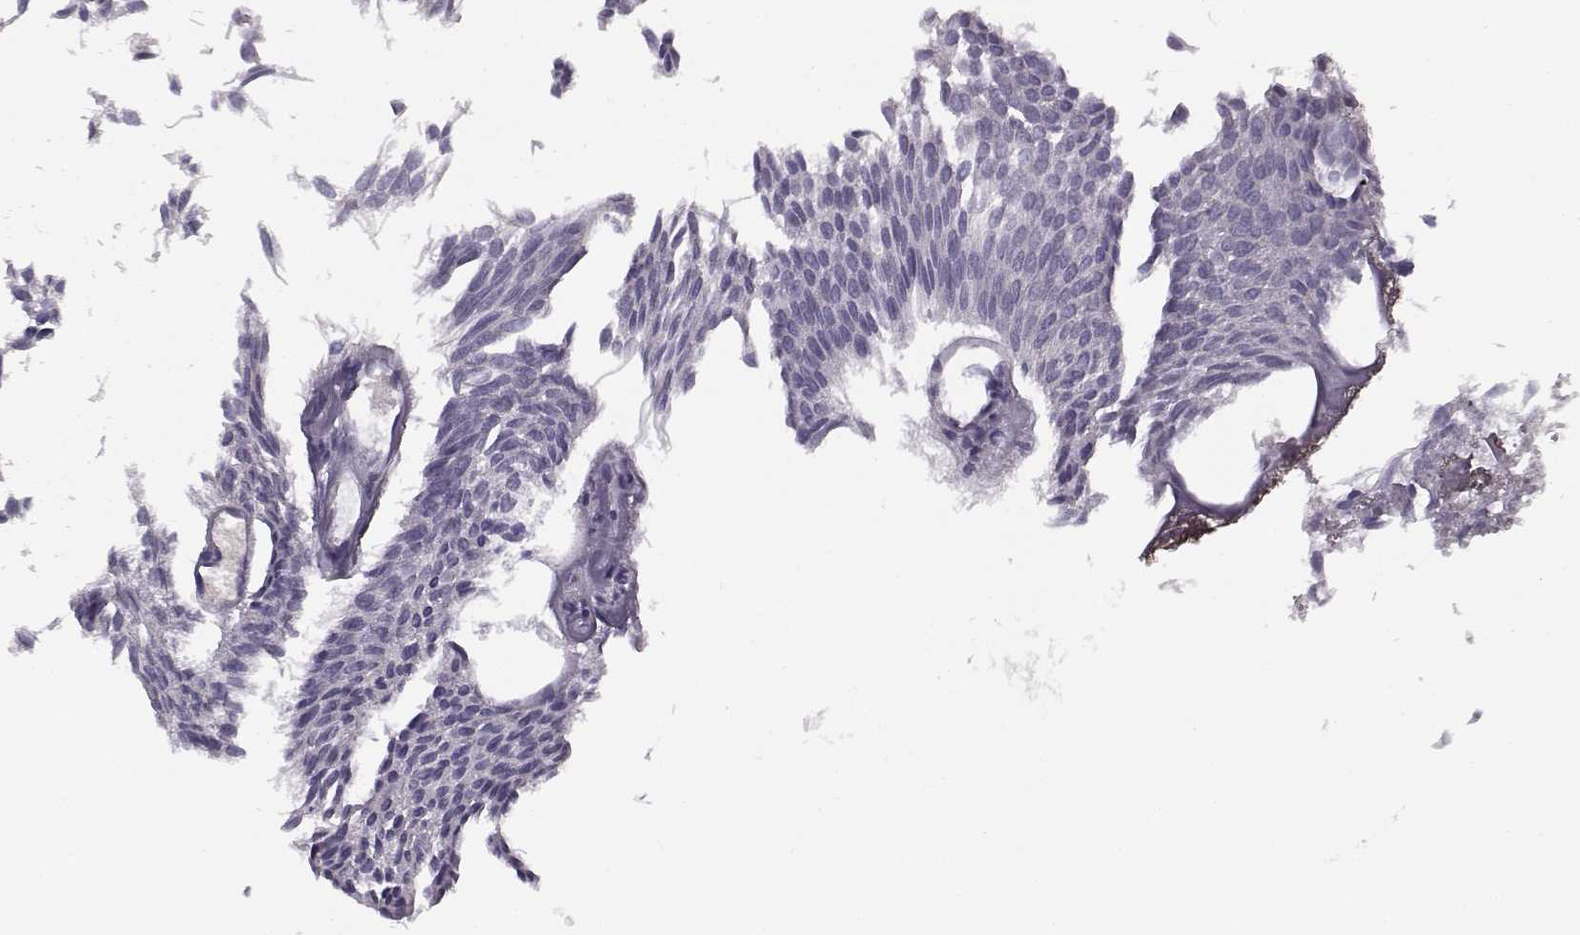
{"staining": {"intensity": "negative", "quantity": "none", "location": "none"}, "tissue": "urothelial cancer", "cell_type": "Tumor cells", "image_type": "cancer", "snomed": [{"axis": "morphology", "description": "Urothelial carcinoma, Low grade"}, {"axis": "topography", "description": "Urinary bladder"}], "caption": "This histopathology image is of low-grade urothelial carcinoma stained with immunohistochemistry to label a protein in brown with the nuclei are counter-stained blue. There is no positivity in tumor cells. The staining is performed using DAB brown chromogen with nuclei counter-stained in using hematoxylin.", "gene": "TMEM145", "patient": {"sex": "male", "age": 63}}